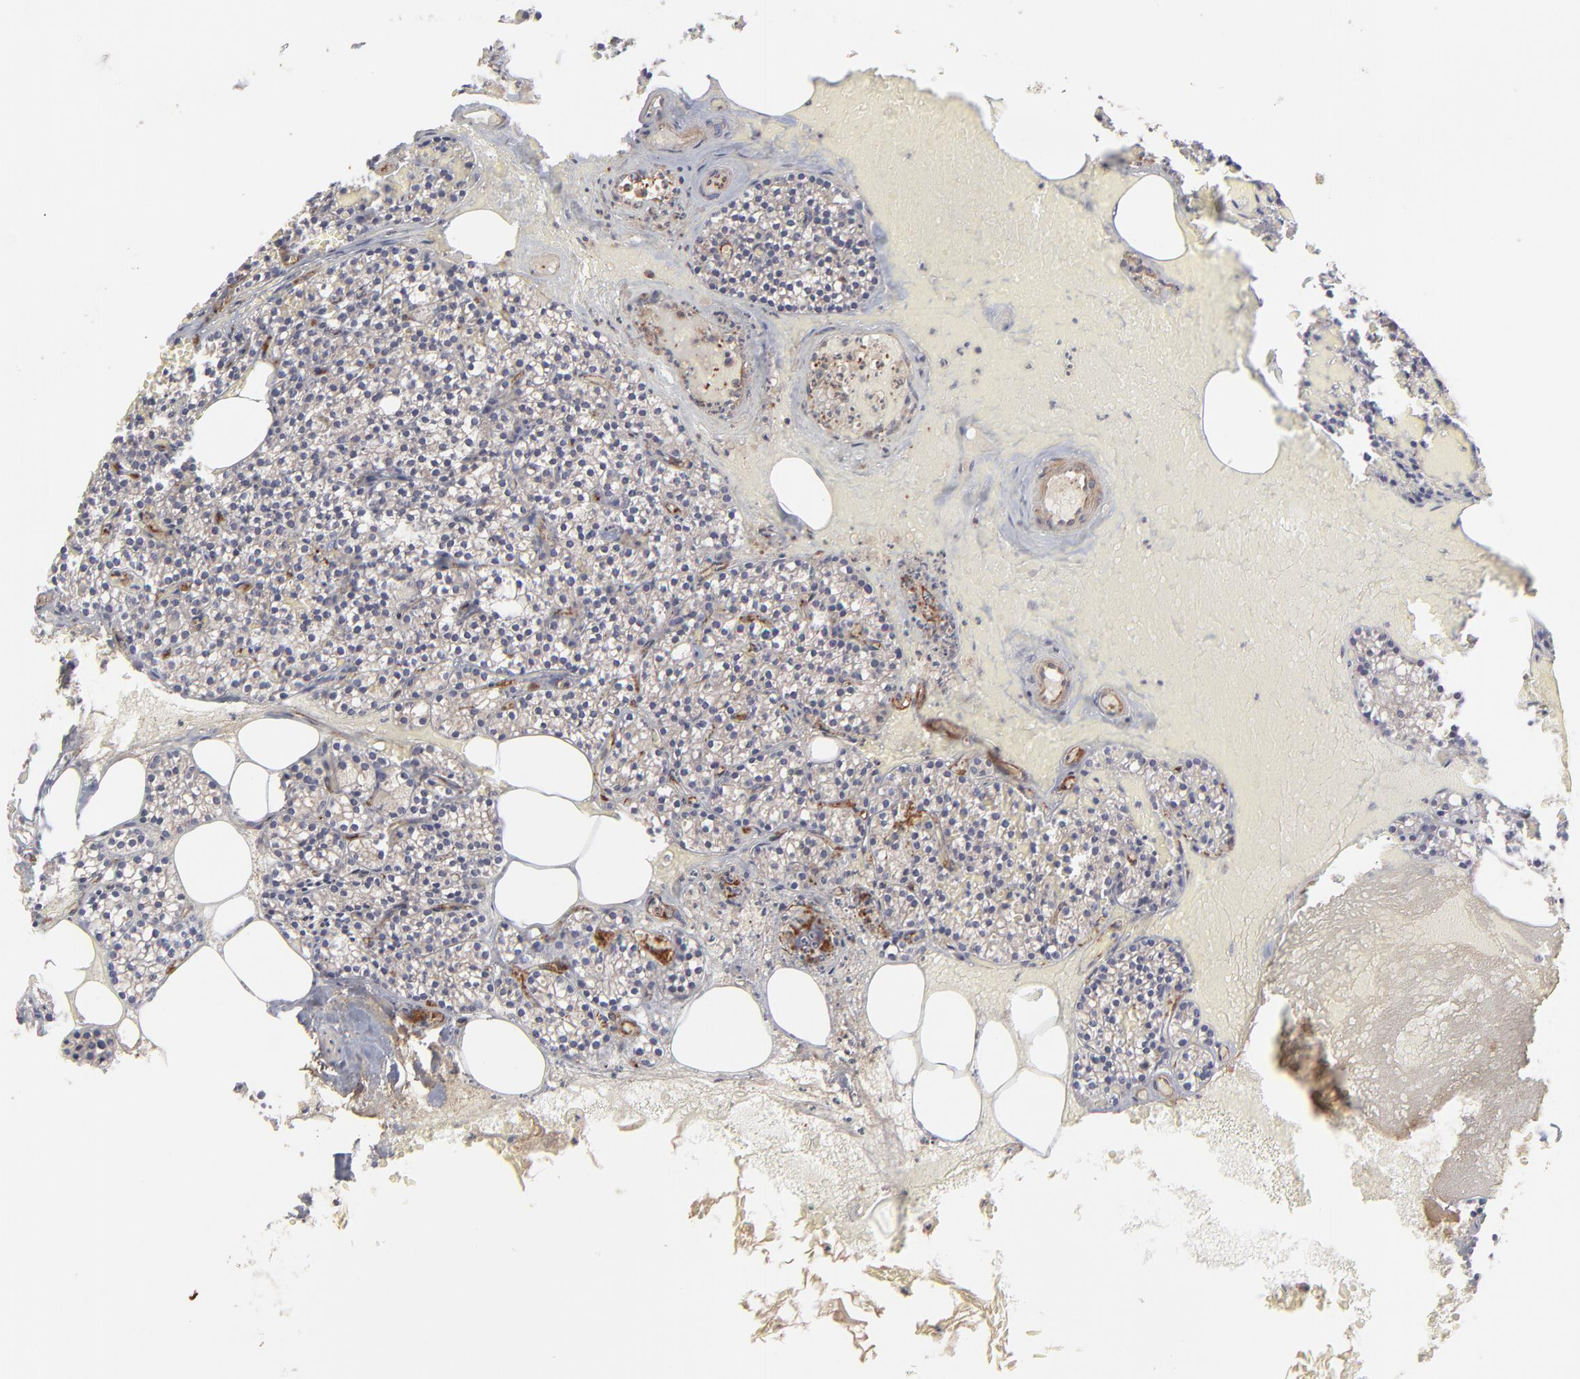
{"staining": {"intensity": "weak", "quantity": "25%-75%", "location": "cytoplasmic/membranous"}, "tissue": "parathyroid gland", "cell_type": "Glandular cells", "image_type": "normal", "snomed": [{"axis": "morphology", "description": "Normal tissue, NOS"}, {"axis": "topography", "description": "Parathyroid gland"}], "caption": "Glandular cells exhibit weak cytoplasmic/membranous staining in about 25%-75% of cells in normal parathyroid gland. Using DAB (brown) and hematoxylin (blue) stains, captured at high magnification using brightfield microscopy.", "gene": "ASB7", "patient": {"sex": "male", "age": 51}}